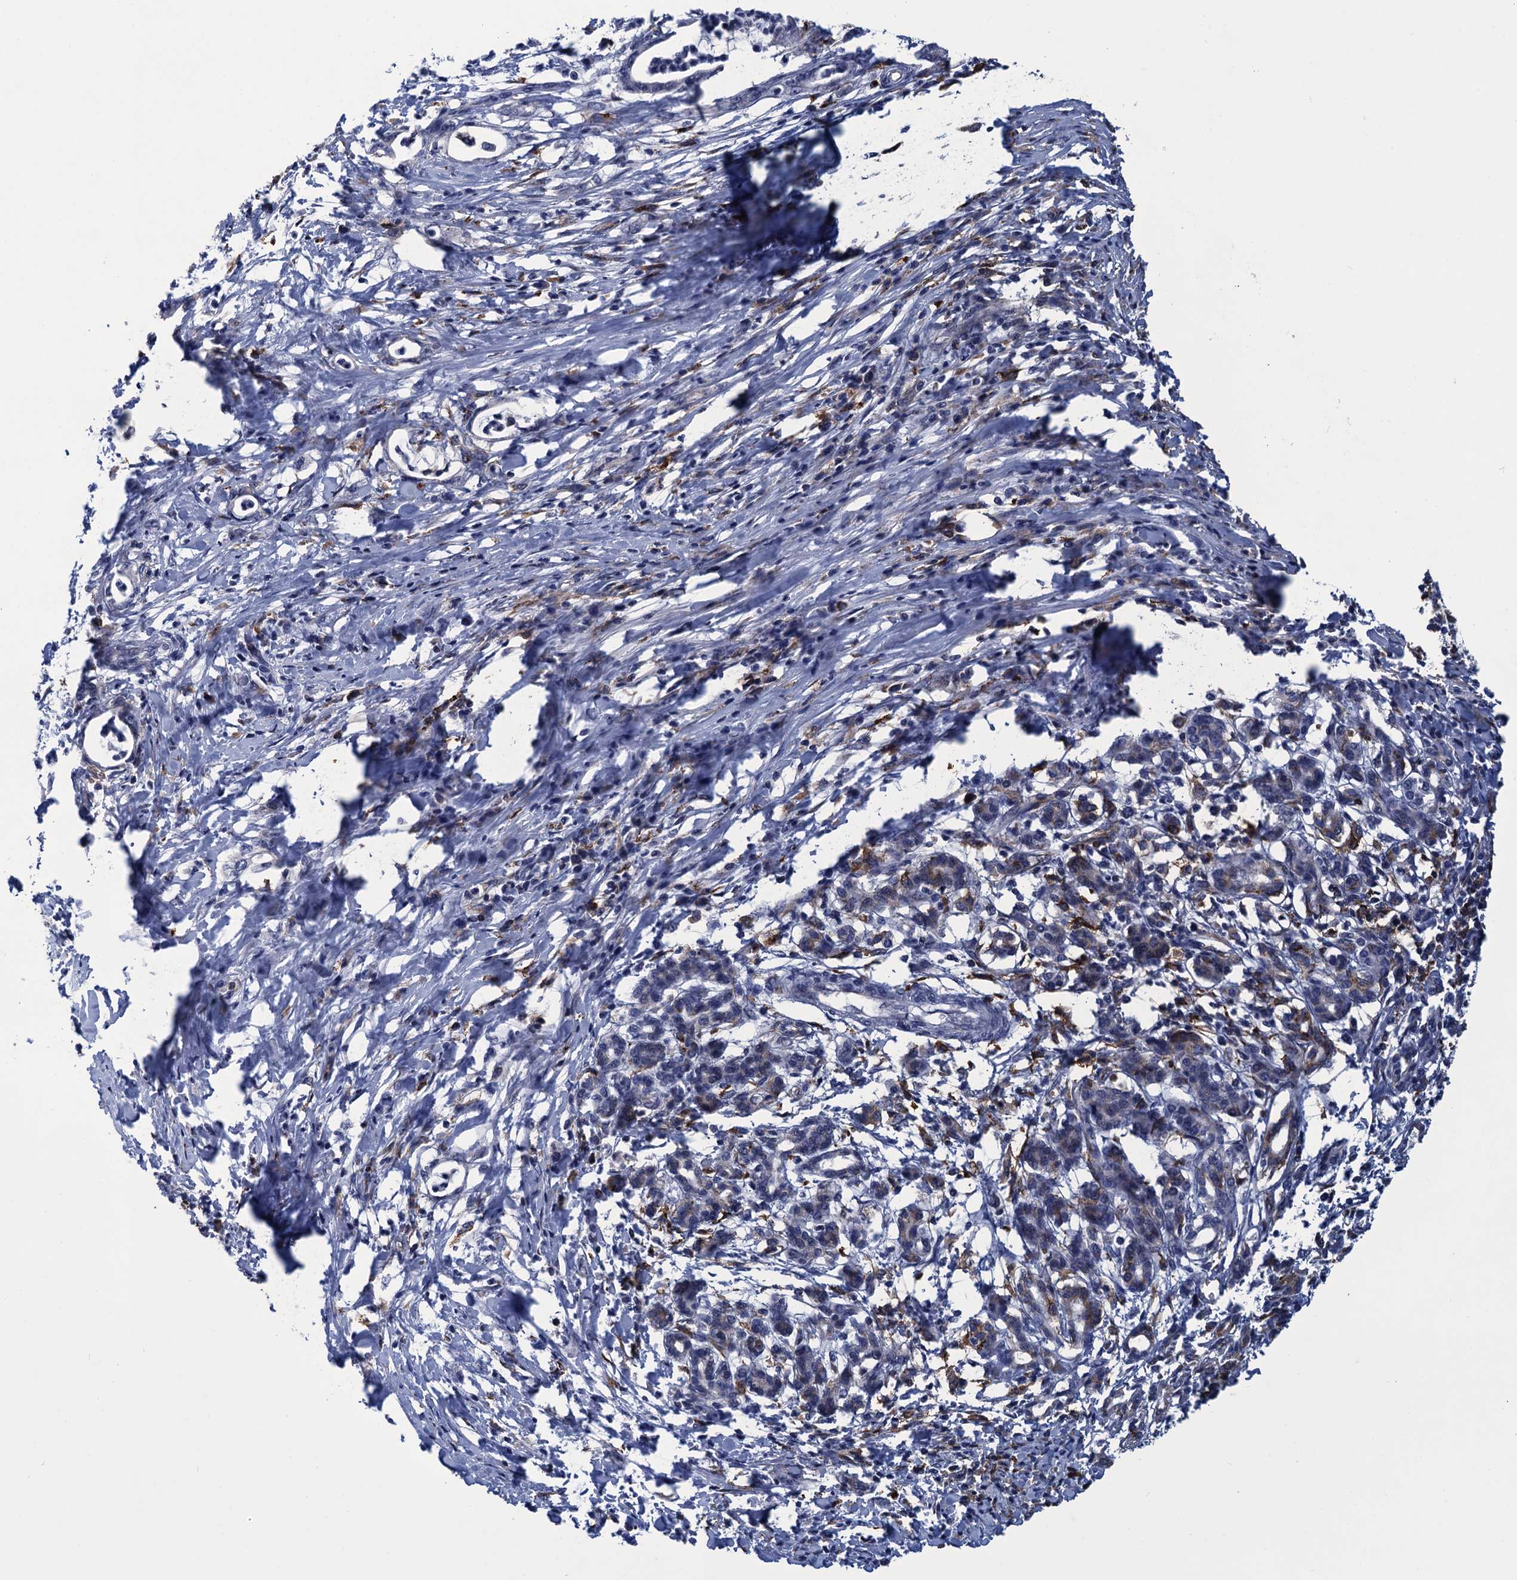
{"staining": {"intensity": "negative", "quantity": "none", "location": "none"}, "tissue": "pancreatic cancer", "cell_type": "Tumor cells", "image_type": "cancer", "snomed": [{"axis": "morphology", "description": "Adenocarcinoma, NOS"}, {"axis": "topography", "description": "Pancreas"}], "caption": "This is an immunohistochemistry (IHC) image of human adenocarcinoma (pancreatic). There is no positivity in tumor cells.", "gene": "DNHD1", "patient": {"sex": "female", "age": 55}}